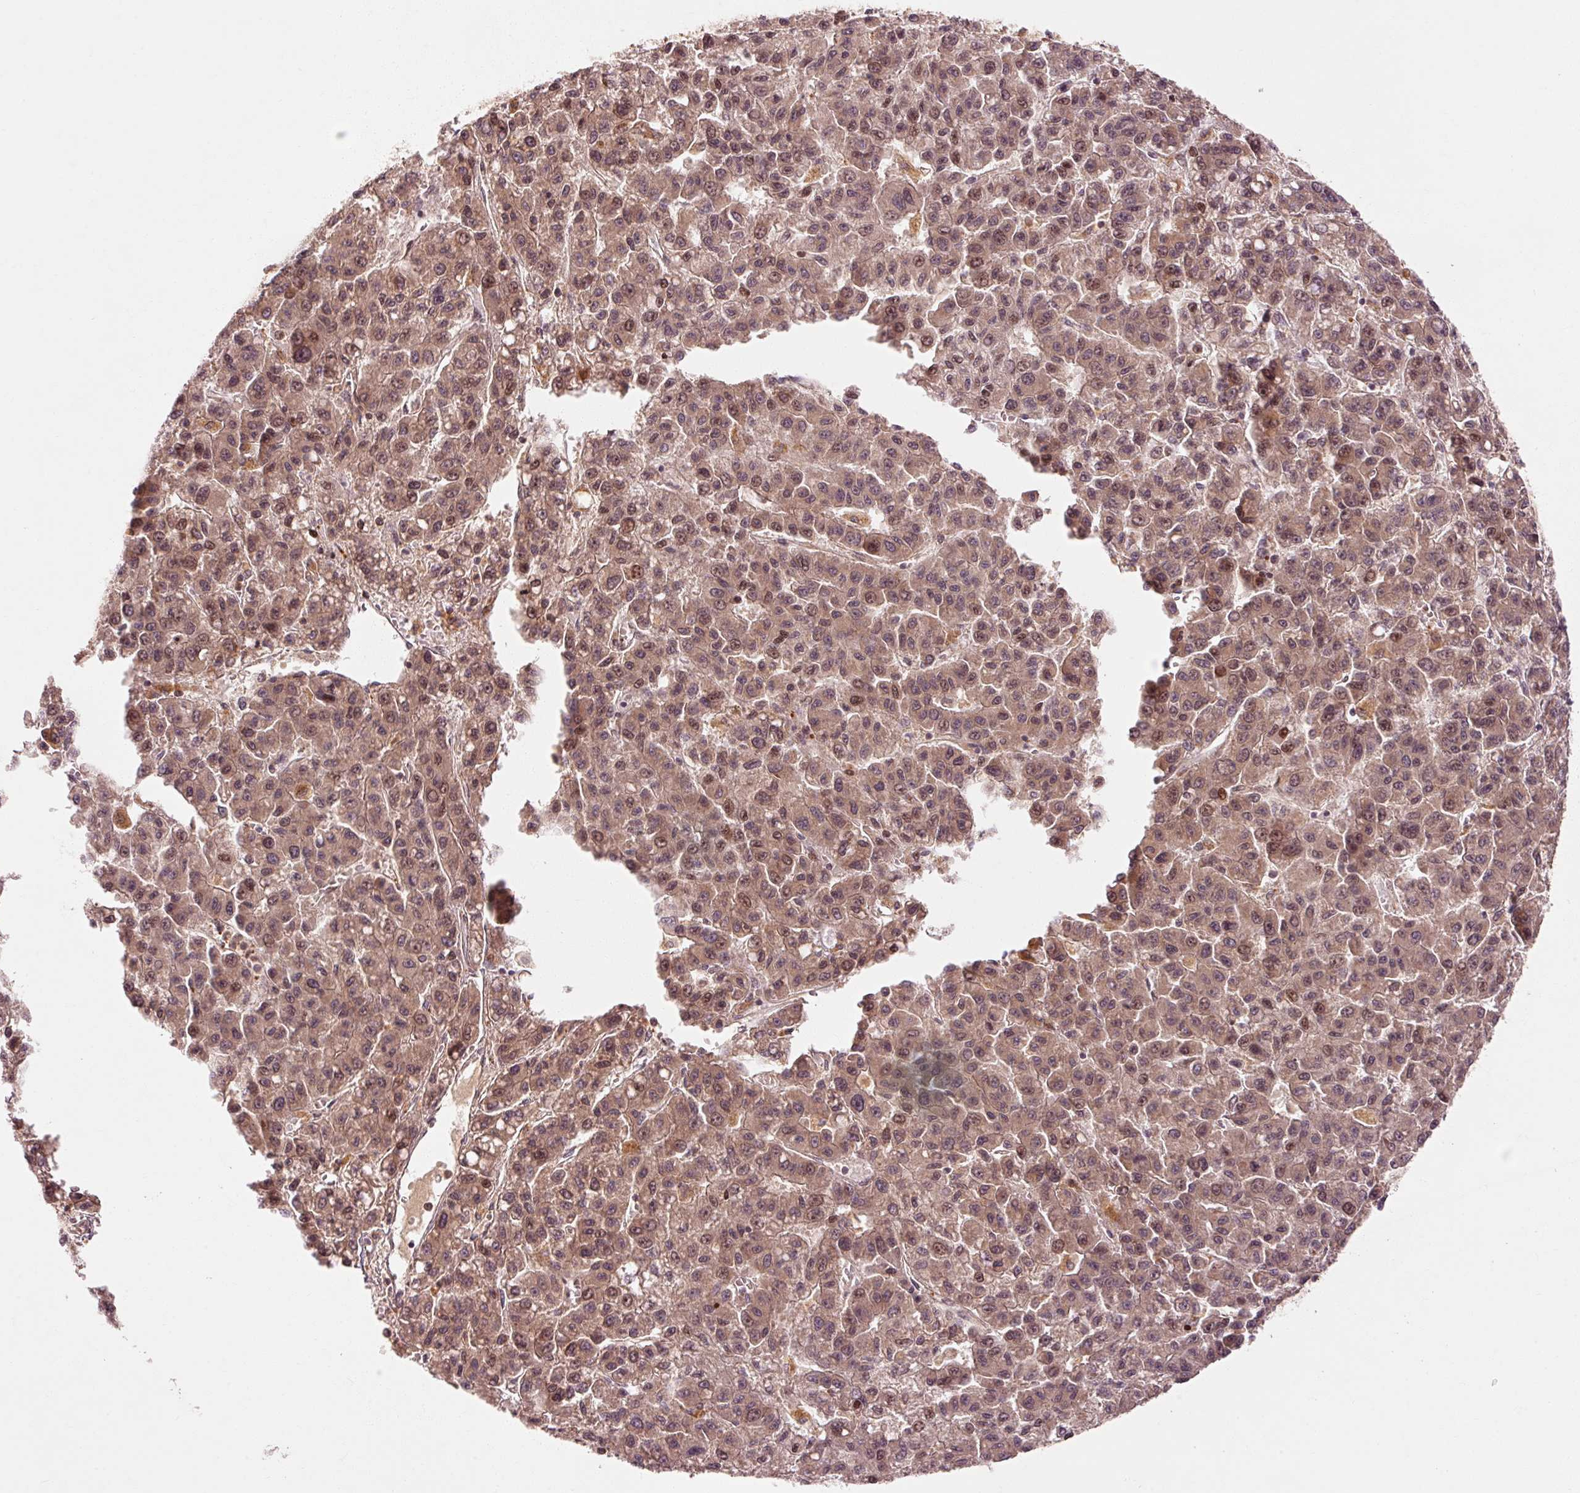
{"staining": {"intensity": "weak", "quantity": ">75%", "location": "cytoplasmic/membranous,nuclear"}, "tissue": "liver cancer", "cell_type": "Tumor cells", "image_type": "cancer", "snomed": [{"axis": "morphology", "description": "Carcinoma, Hepatocellular, NOS"}, {"axis": "topography", "description": "Liver"}], "caption": "This is a histology image of immunohistochemistry staining of liver hepatocellular carcinoma, which shows weak staining in the cytoplasmic/membranous and nuclear of tumor cells.", "gene": "CTNNA1", "patient": {"sex": "male", "age": 70}}